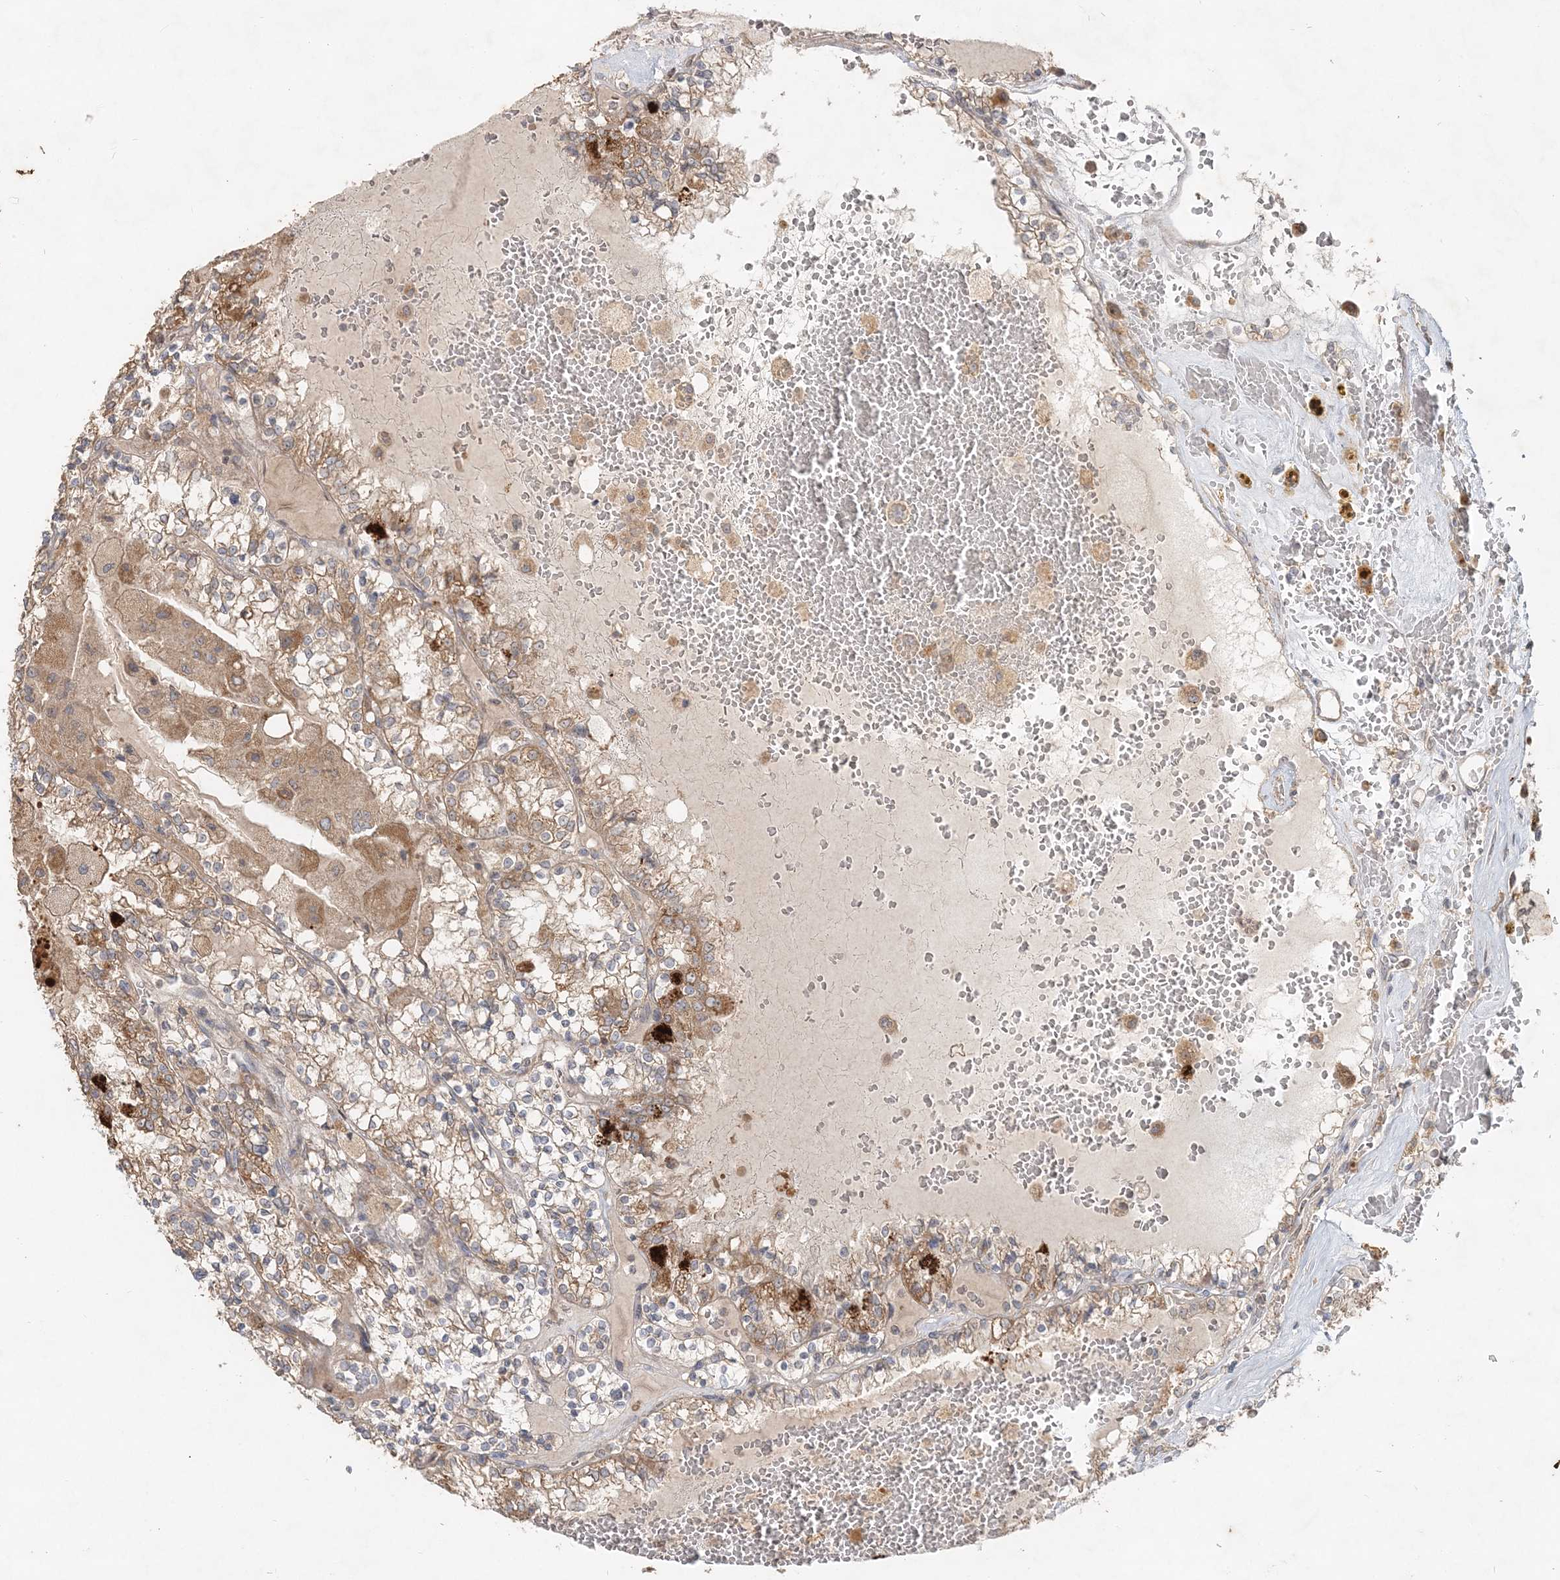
{"staining": {"intensity": "strong", "quantity": "25%-75%", "location": "cytoplasmic/membranous"}, "tissue": "renal cancer", "cell_type": "Tumor cells", "image_type": "cancer", "snomed": [{"axis": "morphology", "description": "Adenocarcinoma, NOS"}, {"axis": "topography", "description": "Kidney"}], "caption": "Renal cancer (adenocarcinoma) stained with a brown dye displays strong cytoplasmic/membranous positive expression in approximately 25%-75% of tumor cells.", "gene": "RAB14", "patient": {"sex": "female", "age": 56}}